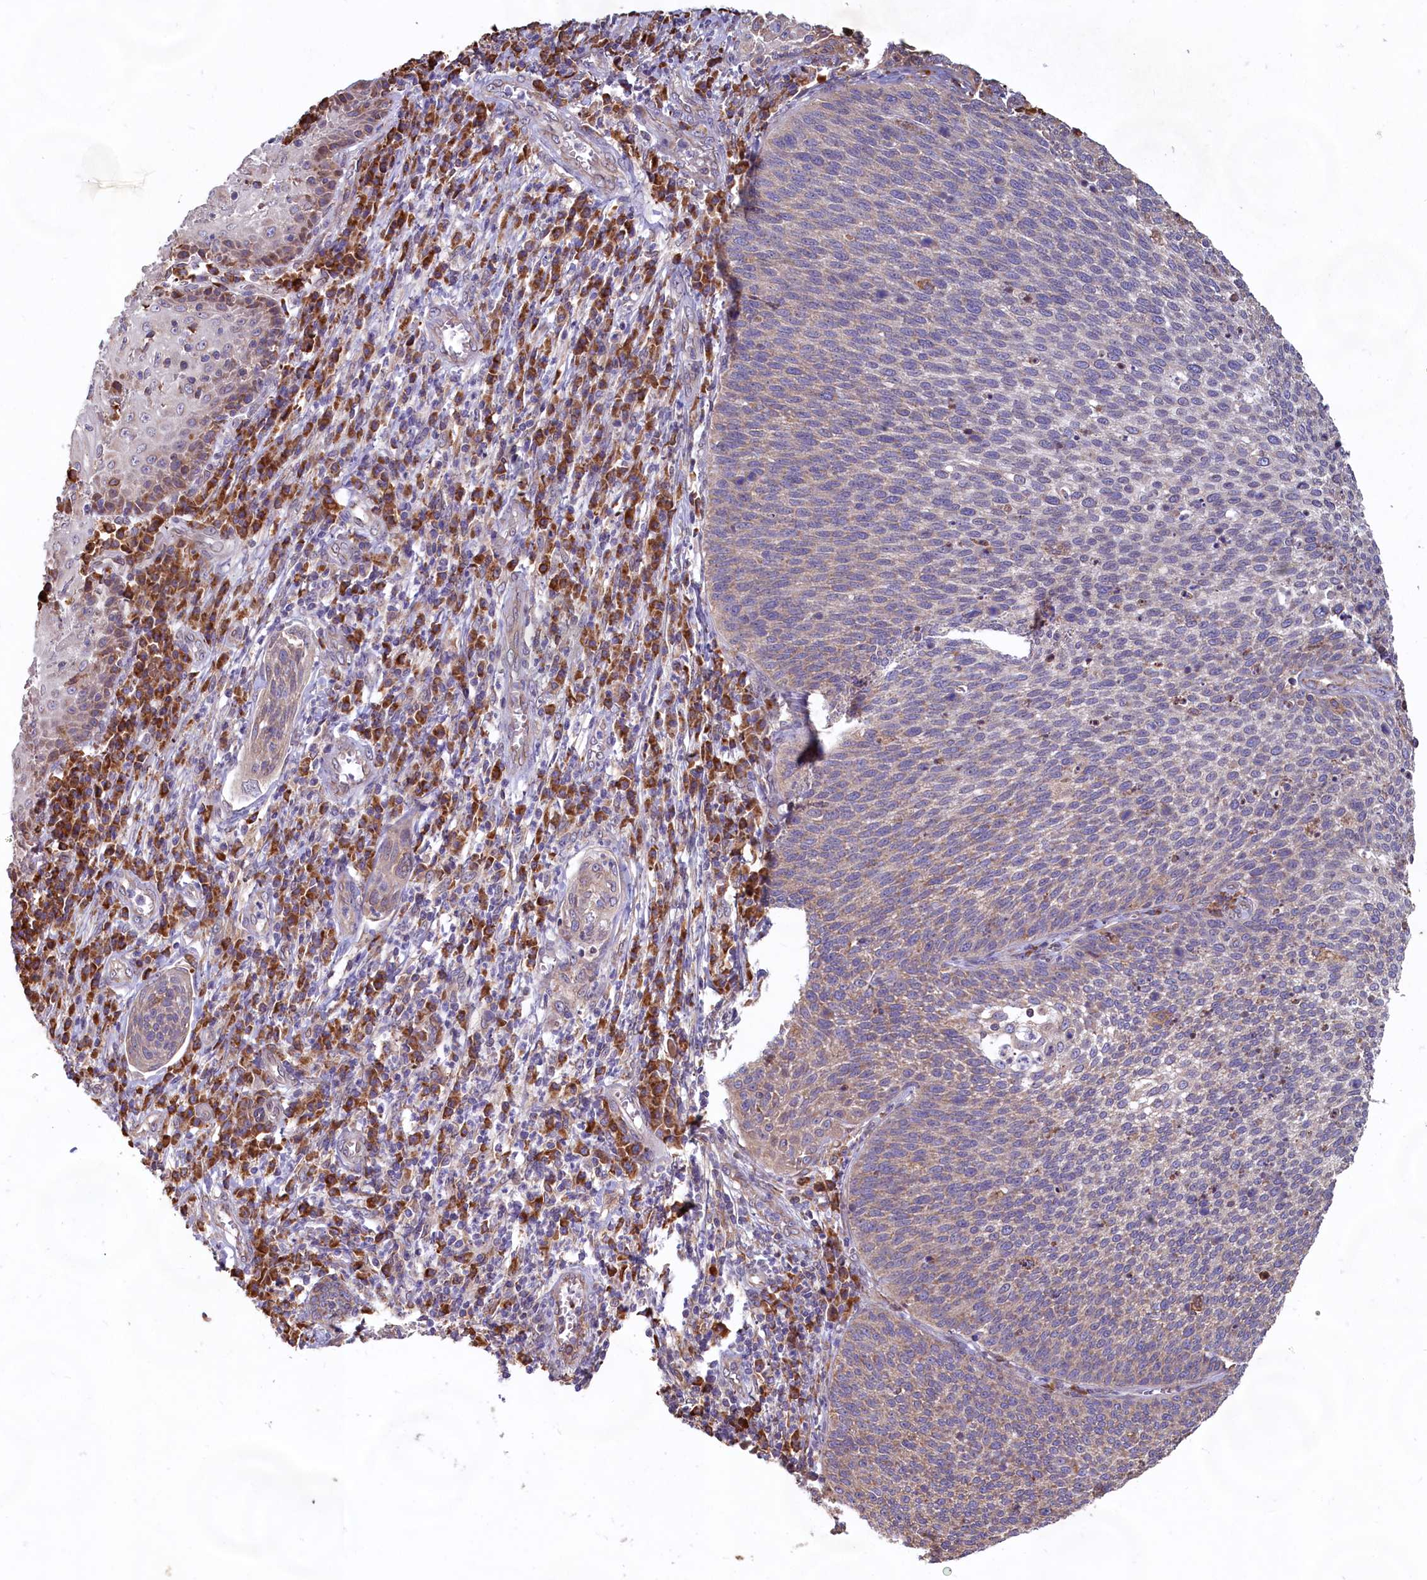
{"staining": {"intensity": "weak", "quantity": "25%-75%", "location": "cytoplasmic/membranous"}, "tissue": "cervical cancer", "cell_type": "Tumor cells", "image_type": "cancer", "snomed": [{"axis": "morphology", "description": "Squamous cell carcinoma, NOS"}, {"axis": "topography", "description": "Cervix"}], "caption": "Immunohistochemical staining of human cervical squamous cell carcinoma exhibits low levels of weak cytoplasmic/membranous protein expression in about 25%-75% of tumor cells.", "gene": "TBC1D19", "patient": {"sex": "female", "age": 34}}